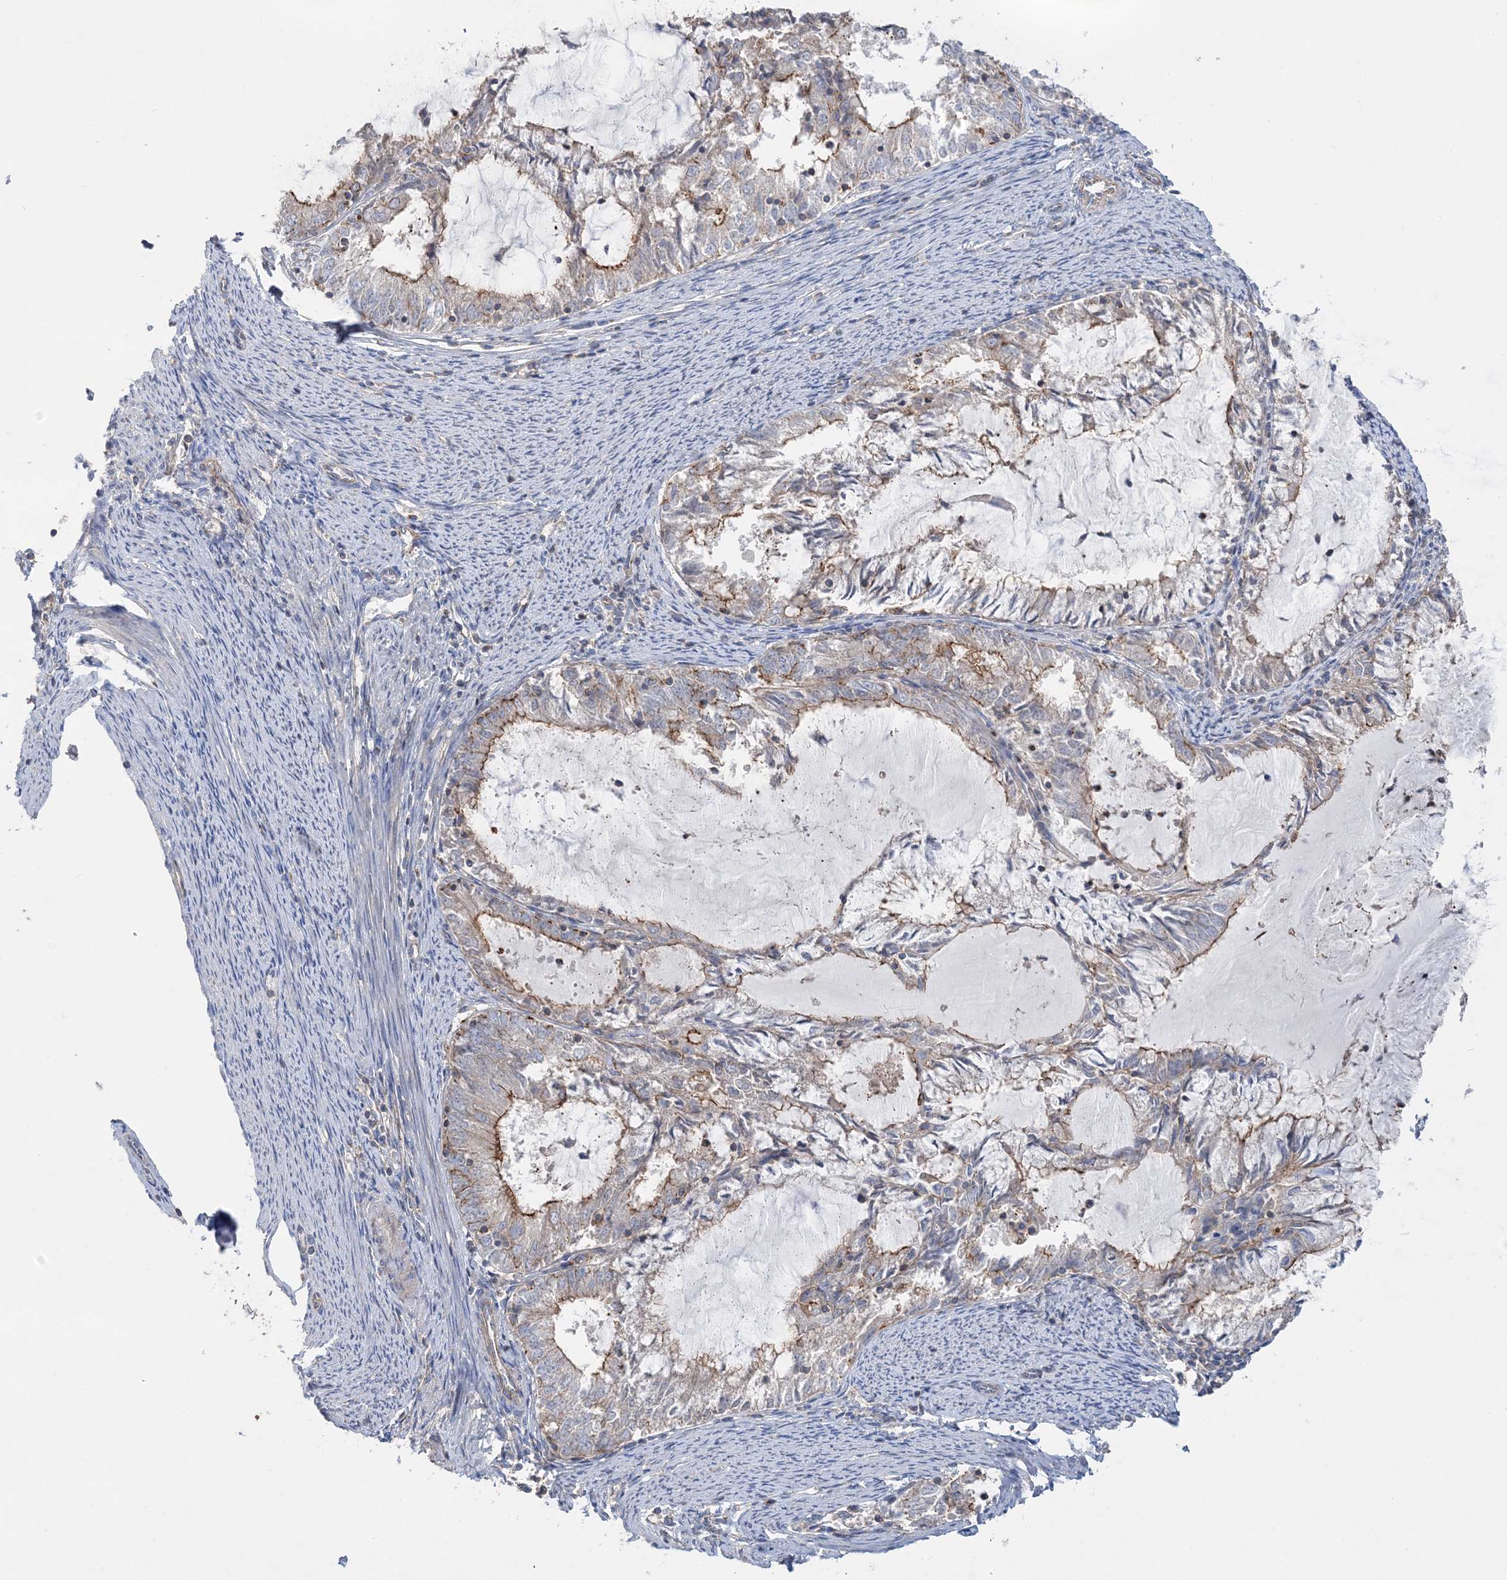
{"staining": {"intensity": "moderate", "quantity": "25%-75%", "location": "cytoplasmic/membranous"}, "tissue": "endometrial cancer", "cell_type": "Tumor cells", "image_type": "cancer", "snomed": [{"axis": "morphology", "description": "Adenocarcinoma, NOS"}, {"axis": "topography", "description": "Endometrium"}], "caption": "The histopathology image demonstrates a brown stain indicating the presence of a protein in the cytoplasmic/membranous of tumor cells in endometrial cancer.", "gene": "PIGC", "patient": {"sex": "female", "age": 57}}